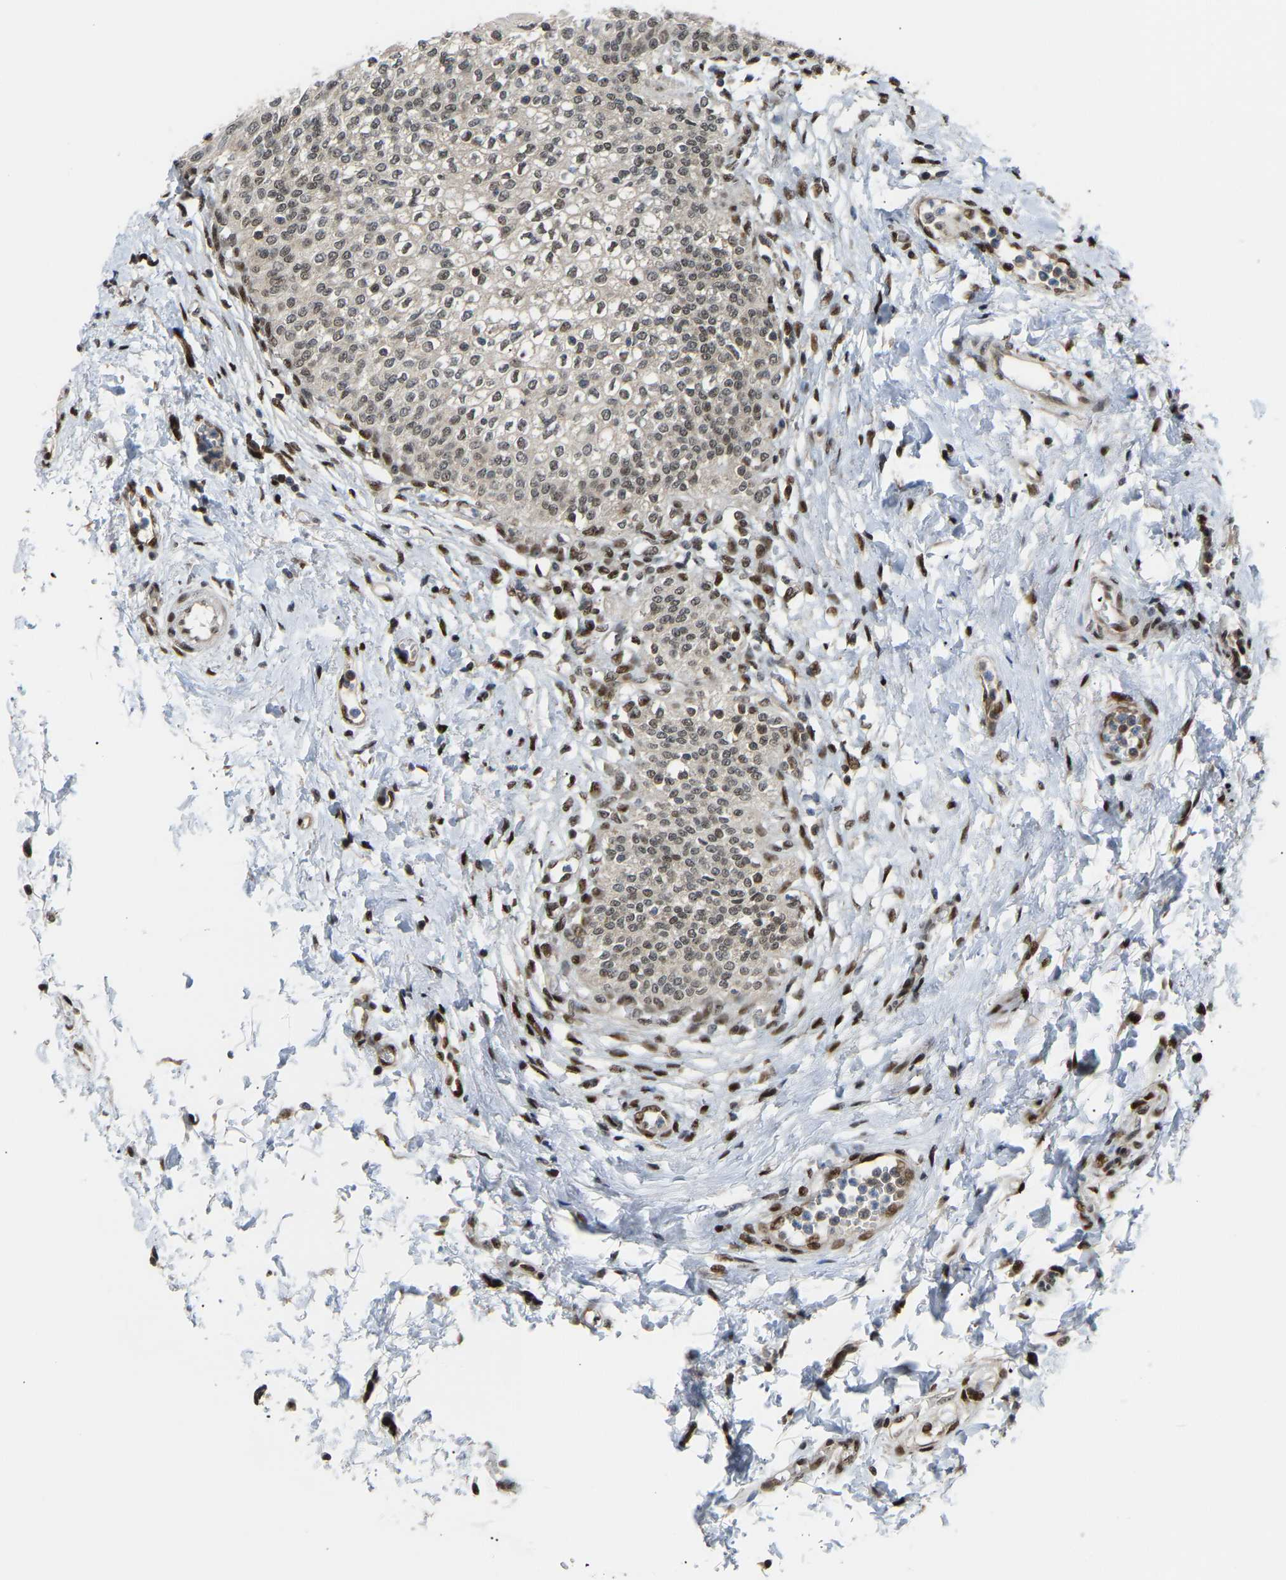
{"staining": {"intensity": "moderate", "quantity": ">75%", "location": "nuclear"}, "tissue": "urinary bladder", "cell_type": "Urothelial cells", "image_type": "normal", "snomed": [{"axis": "morphology", "description": "Normal tissue, NOS"}, {"axis": "topography", "description": "Urinary bladder"}], "caption": "Immunohistochemistry (IHC) micrograph of normal urinary bladder: urinary bladder stained using immunohistochemistry demonstrates medium levels of moderate protein expression localized specifically in the nuclear of urothelial cells, appearing as a nuclear brown color.", "gene": "SSBP2", "patient": {"sex": "male", "age": 55}}